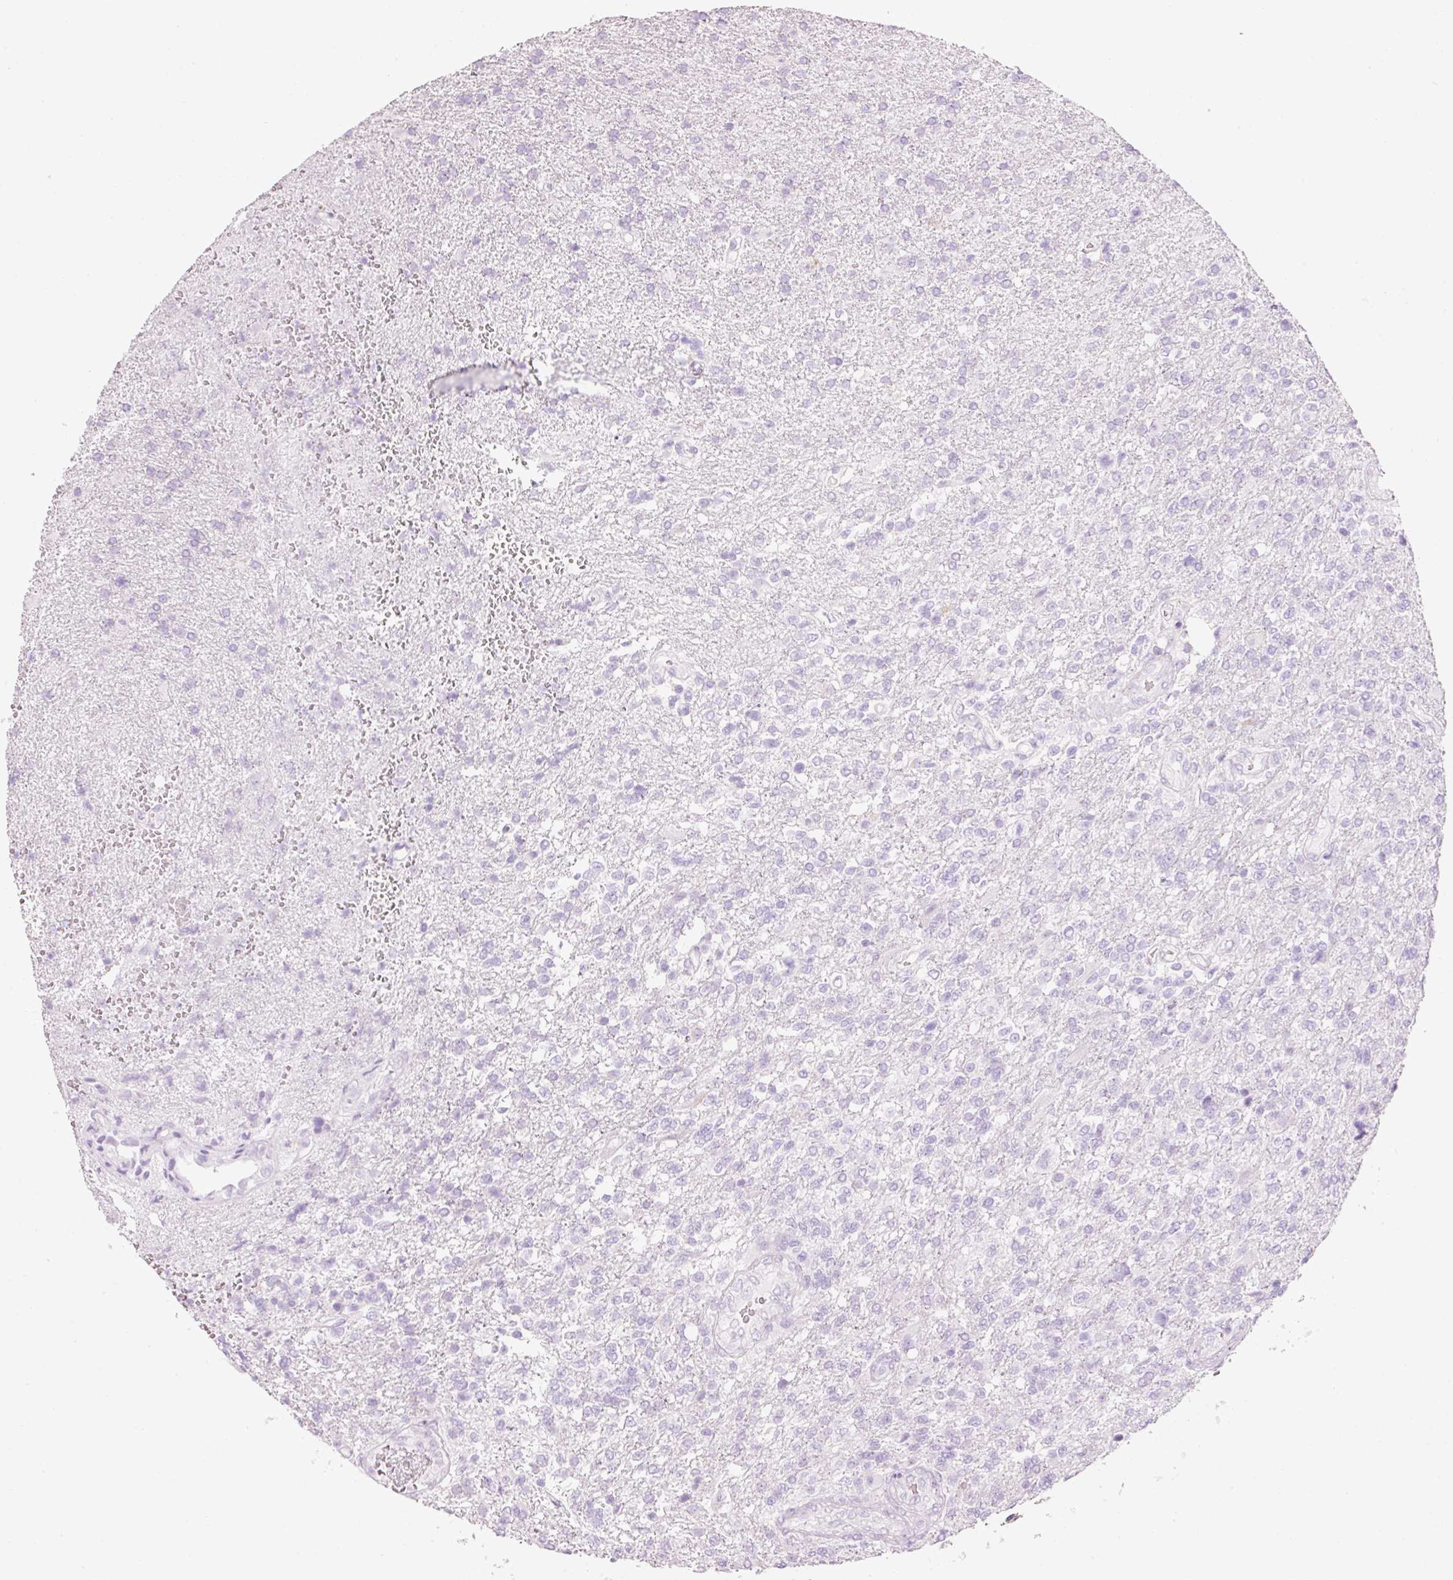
{"staining": {"intensity": "negative", "quantity": "none", "location": "none"}, "tissue": "glioma", "cell_type": "Tumor cells", "image_type": "cancer", "snomed": [{"axis": "morphology", "description": "Glioma, malignant, High grade"}, {"axis": "topography", "description": "Brain"}], "caption": "This is an immunohistochemistry (IHC) micrograph of malignant glioma (high-grade). There is no staining in tumor cells.", "gene": "CMA1", "patient": {"sex": "male", "age": 56}}